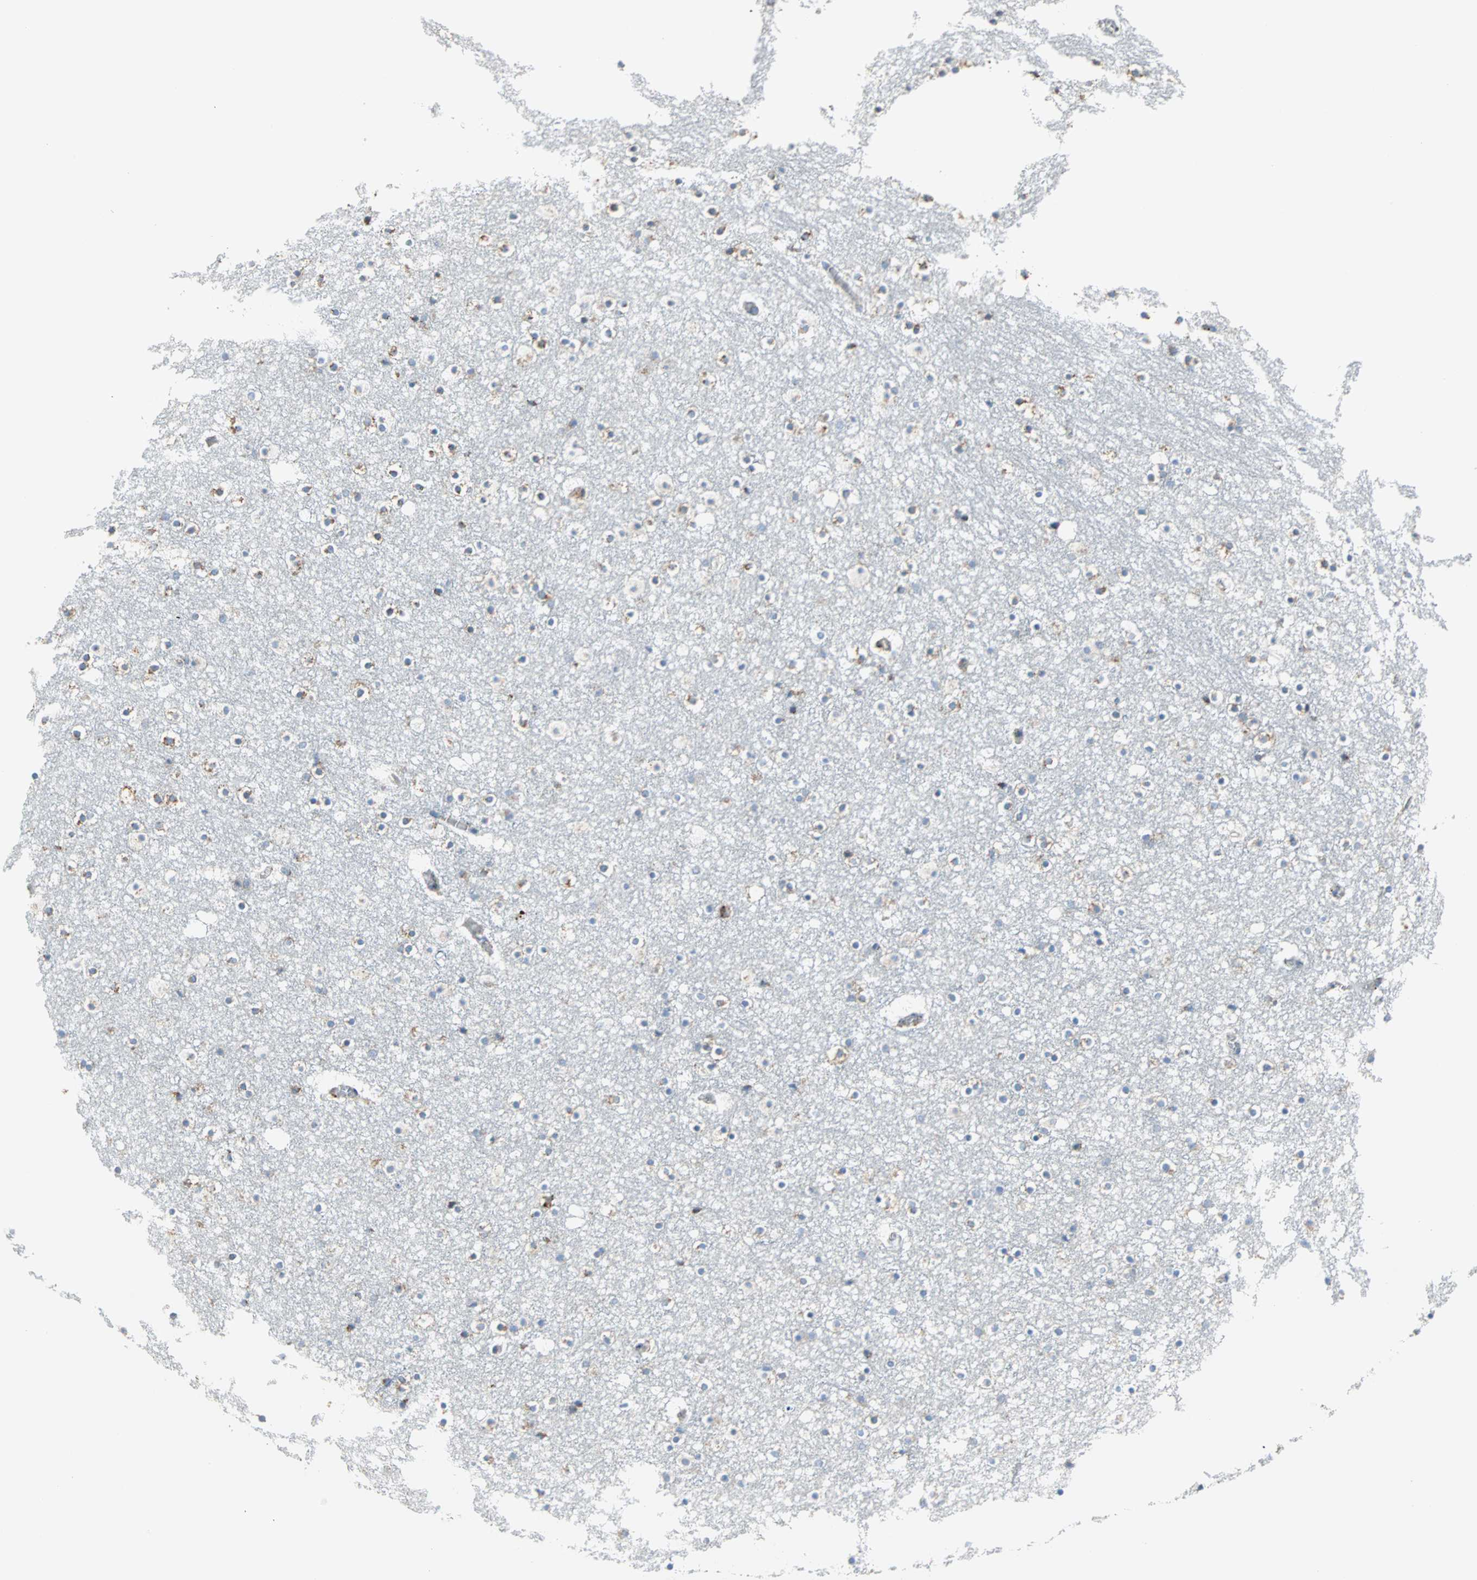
{"staining": {"intensity": "moderate", "quantity": ">75%", "location": "cytoplasmic/membranous"}, "tissue": "caudate", "cell_type": "Glial cells", "image_type": "normal", "snomed": [{"axis": "morphology", "description": "Normal tissue, NOS"}, {"axis": "topography", "description": "Lateral ventricle wall"}], "caption": "Immunohistochemical staining of unremarkable human caudate reveals >75% levels of moderate cytoplasmic/membranous protein positivity in approximately >75% of glial cells. (IHC, brightfield microscopy, high magnification).", "gene": "PLCXD1", "patient": {"sex": "male", "age": 45}}